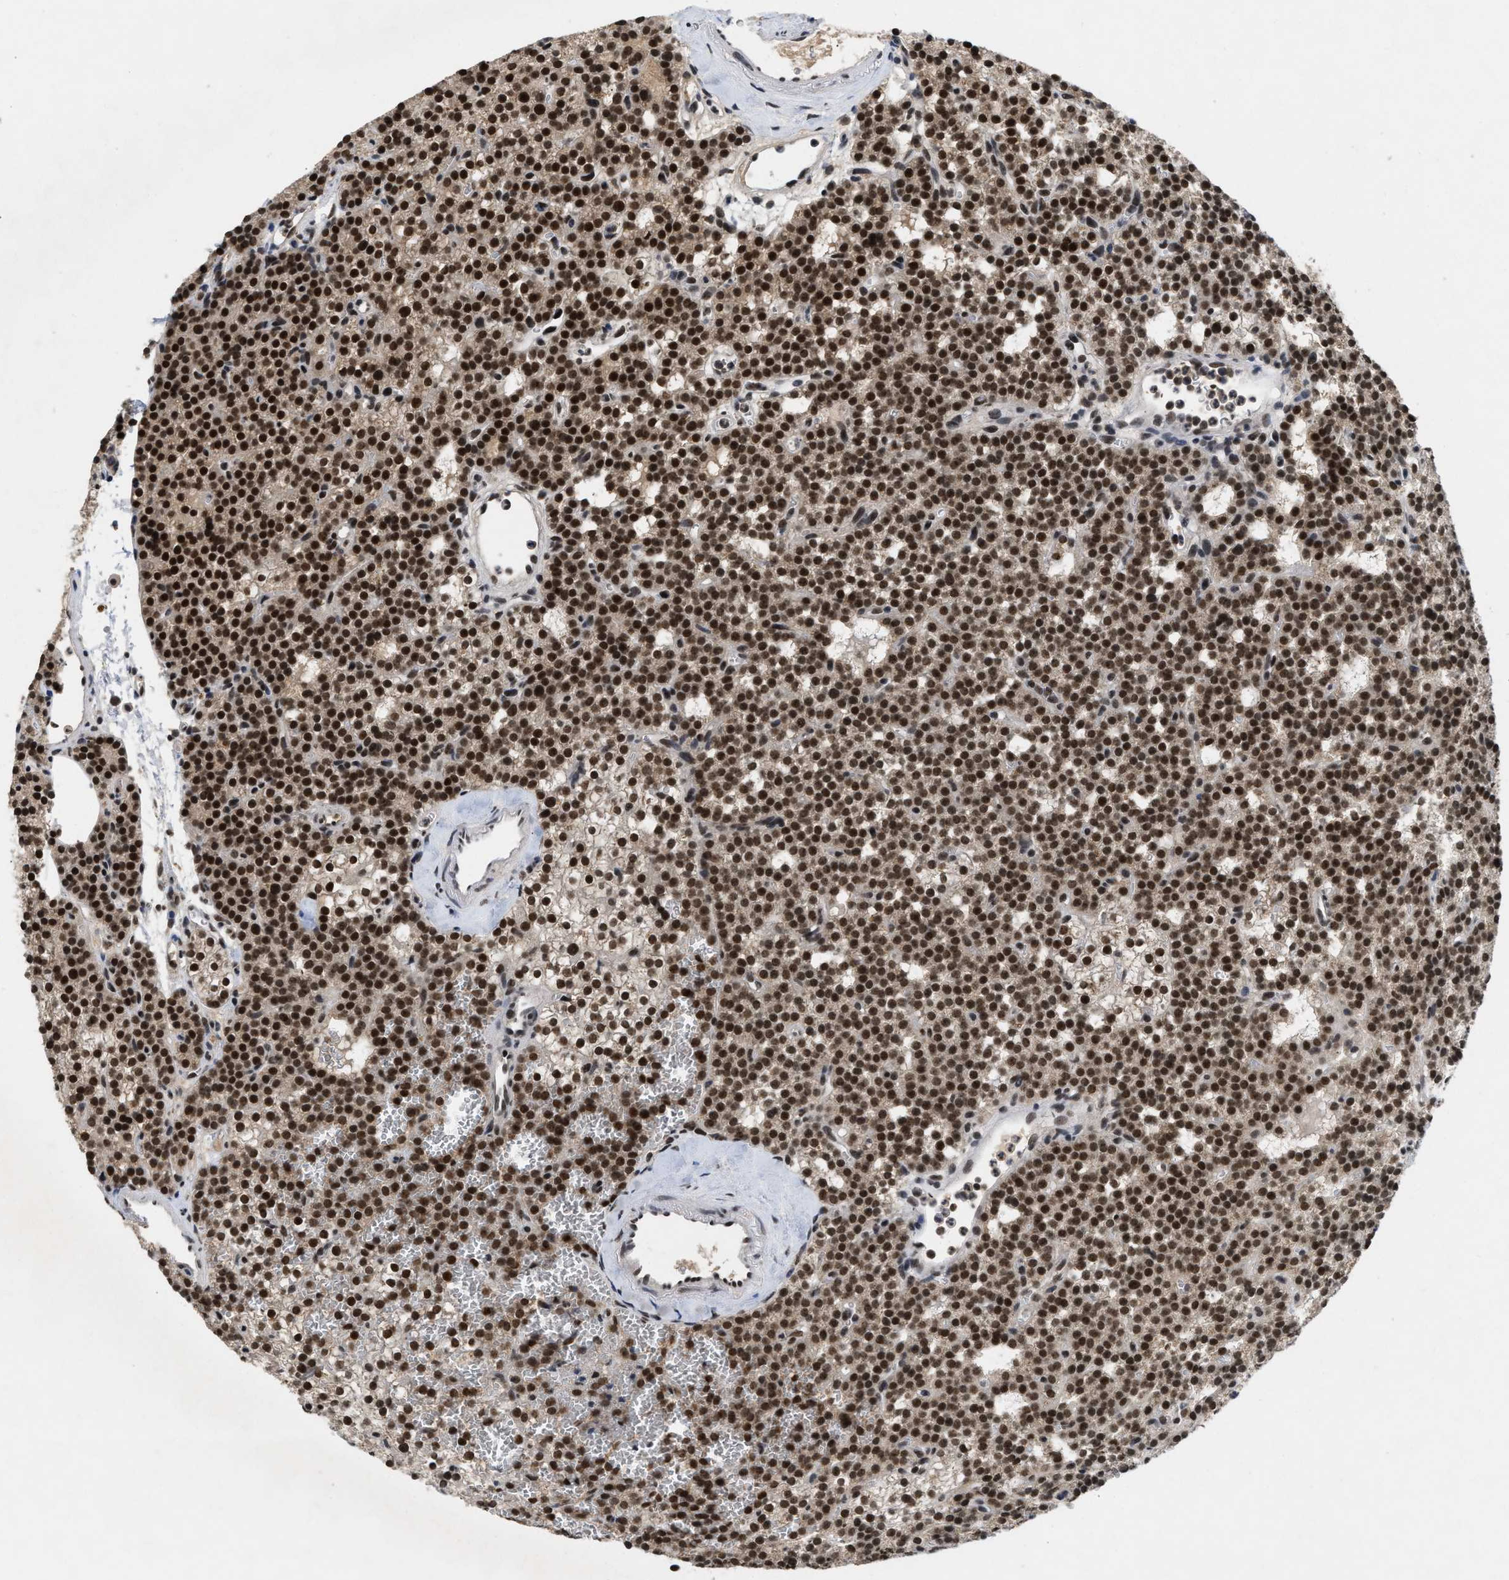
{"staining": {"intensity": "strong", "quantity": ">75%", "location": "nuclear"}, "tissue": "parathyroid gland", "cell_type": "Glandular cells", "image_type": "normal", "snomed": [{"axis": "morphology", "description": "Normal tissue, NOS"}, {"axis": "morphology", "description": "Adenoma, NOS"}, {"axis": "topography", "description": "Parathyroid gland"}], "caption": "Immunohistochemical staining of benign human parathyroid gland reveals strong nuclear protein expression in about >75% of glandular cells.", "gene": "ZNF346", "patient": {"sex": "female", "age": 74}}